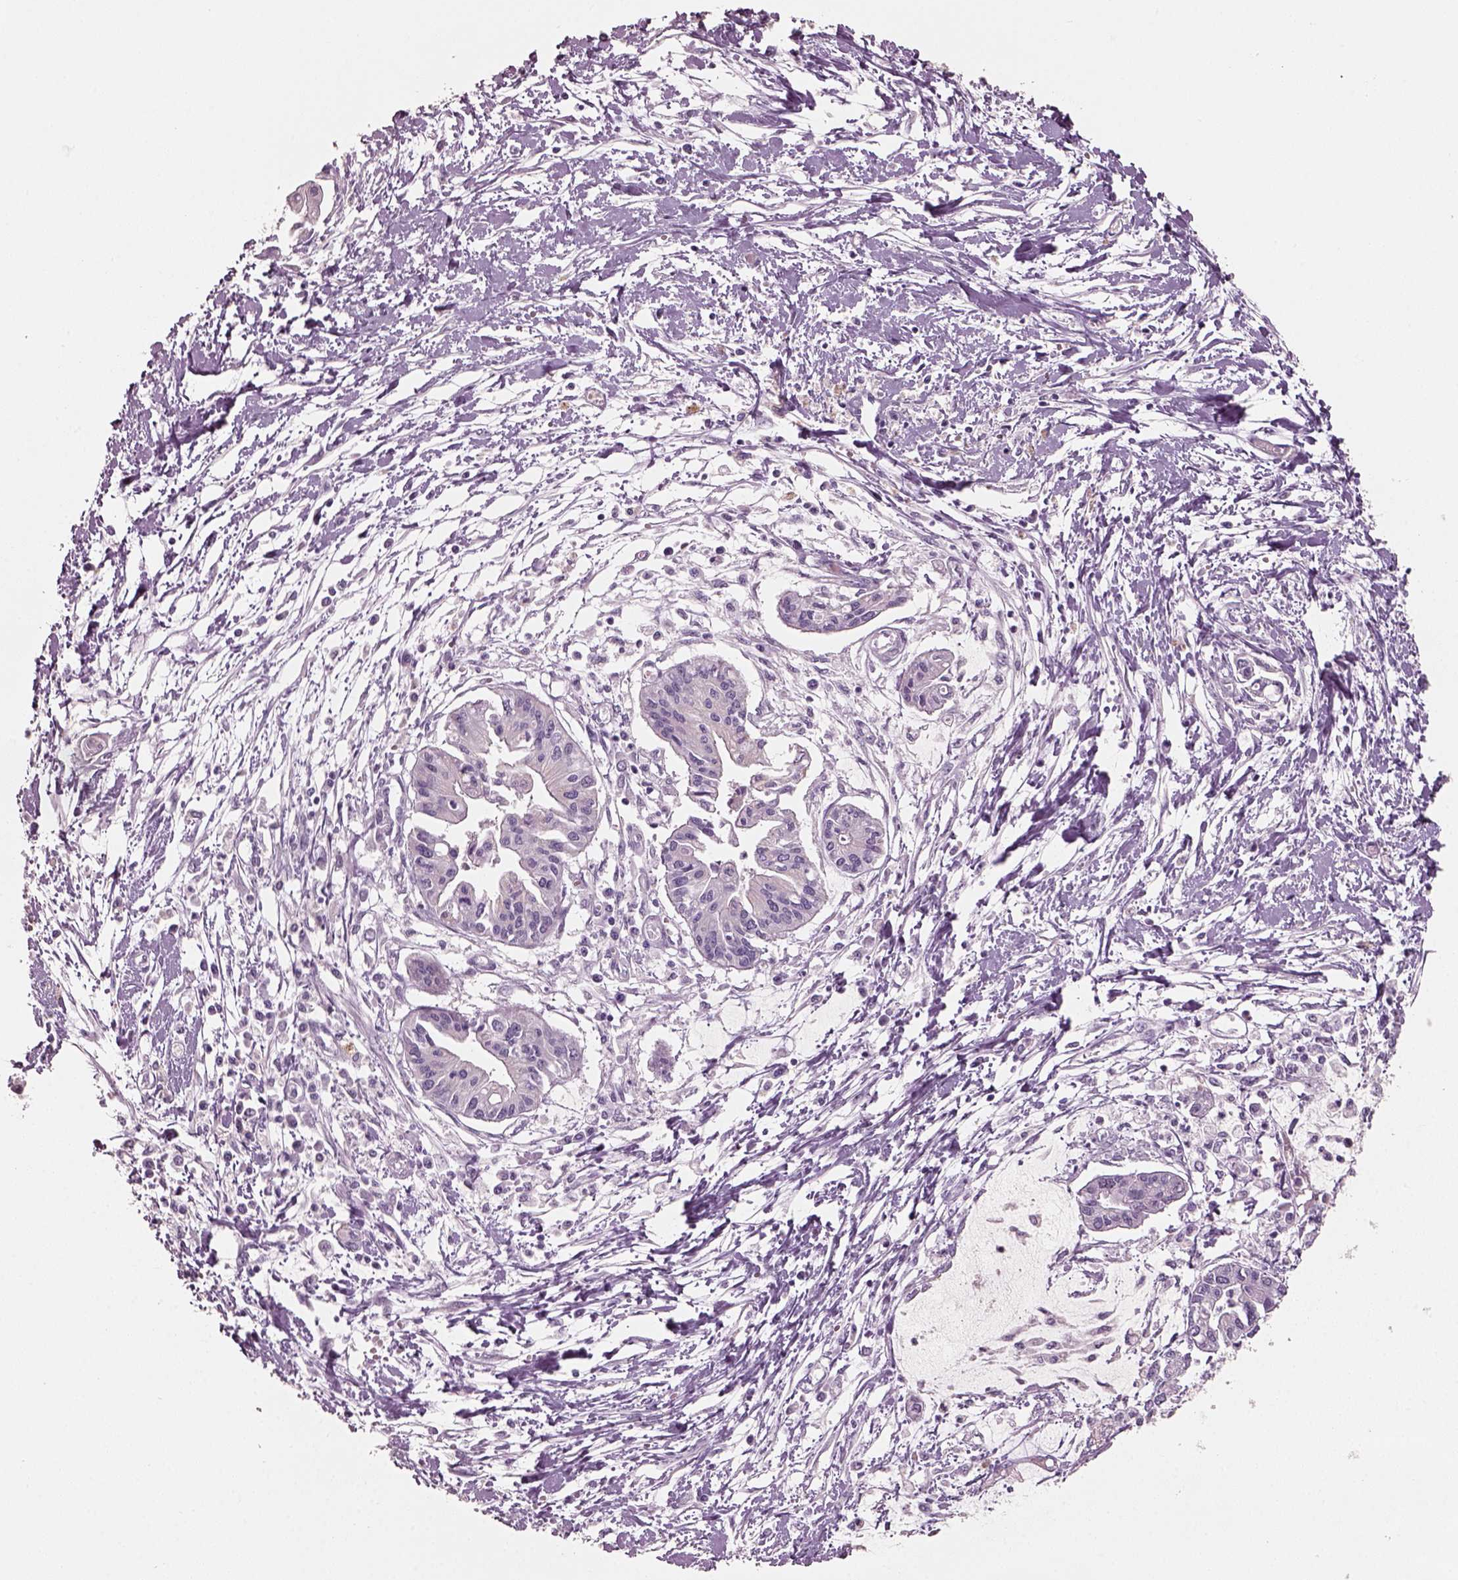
{"staining": {"intensity": "negative", "quantity": "none", "location": "none"}, "tissue": "pancreatic cancer", "cell_type": "Tumor cells", "image_type": "cancer", "snomed": [{"axis": "morphology", "description": "Adenocarcinoma, NOS"}, {"axis": "topography", "description": "Pancreas"}], "caption": "This is an immunohistochemistry (IHC) image of pancreatic cancer (adenocarcinoma). There is no expression in tumor cells.", "gene": "ELSPBP1", "patient": {"sex": "male", "age": 60}}